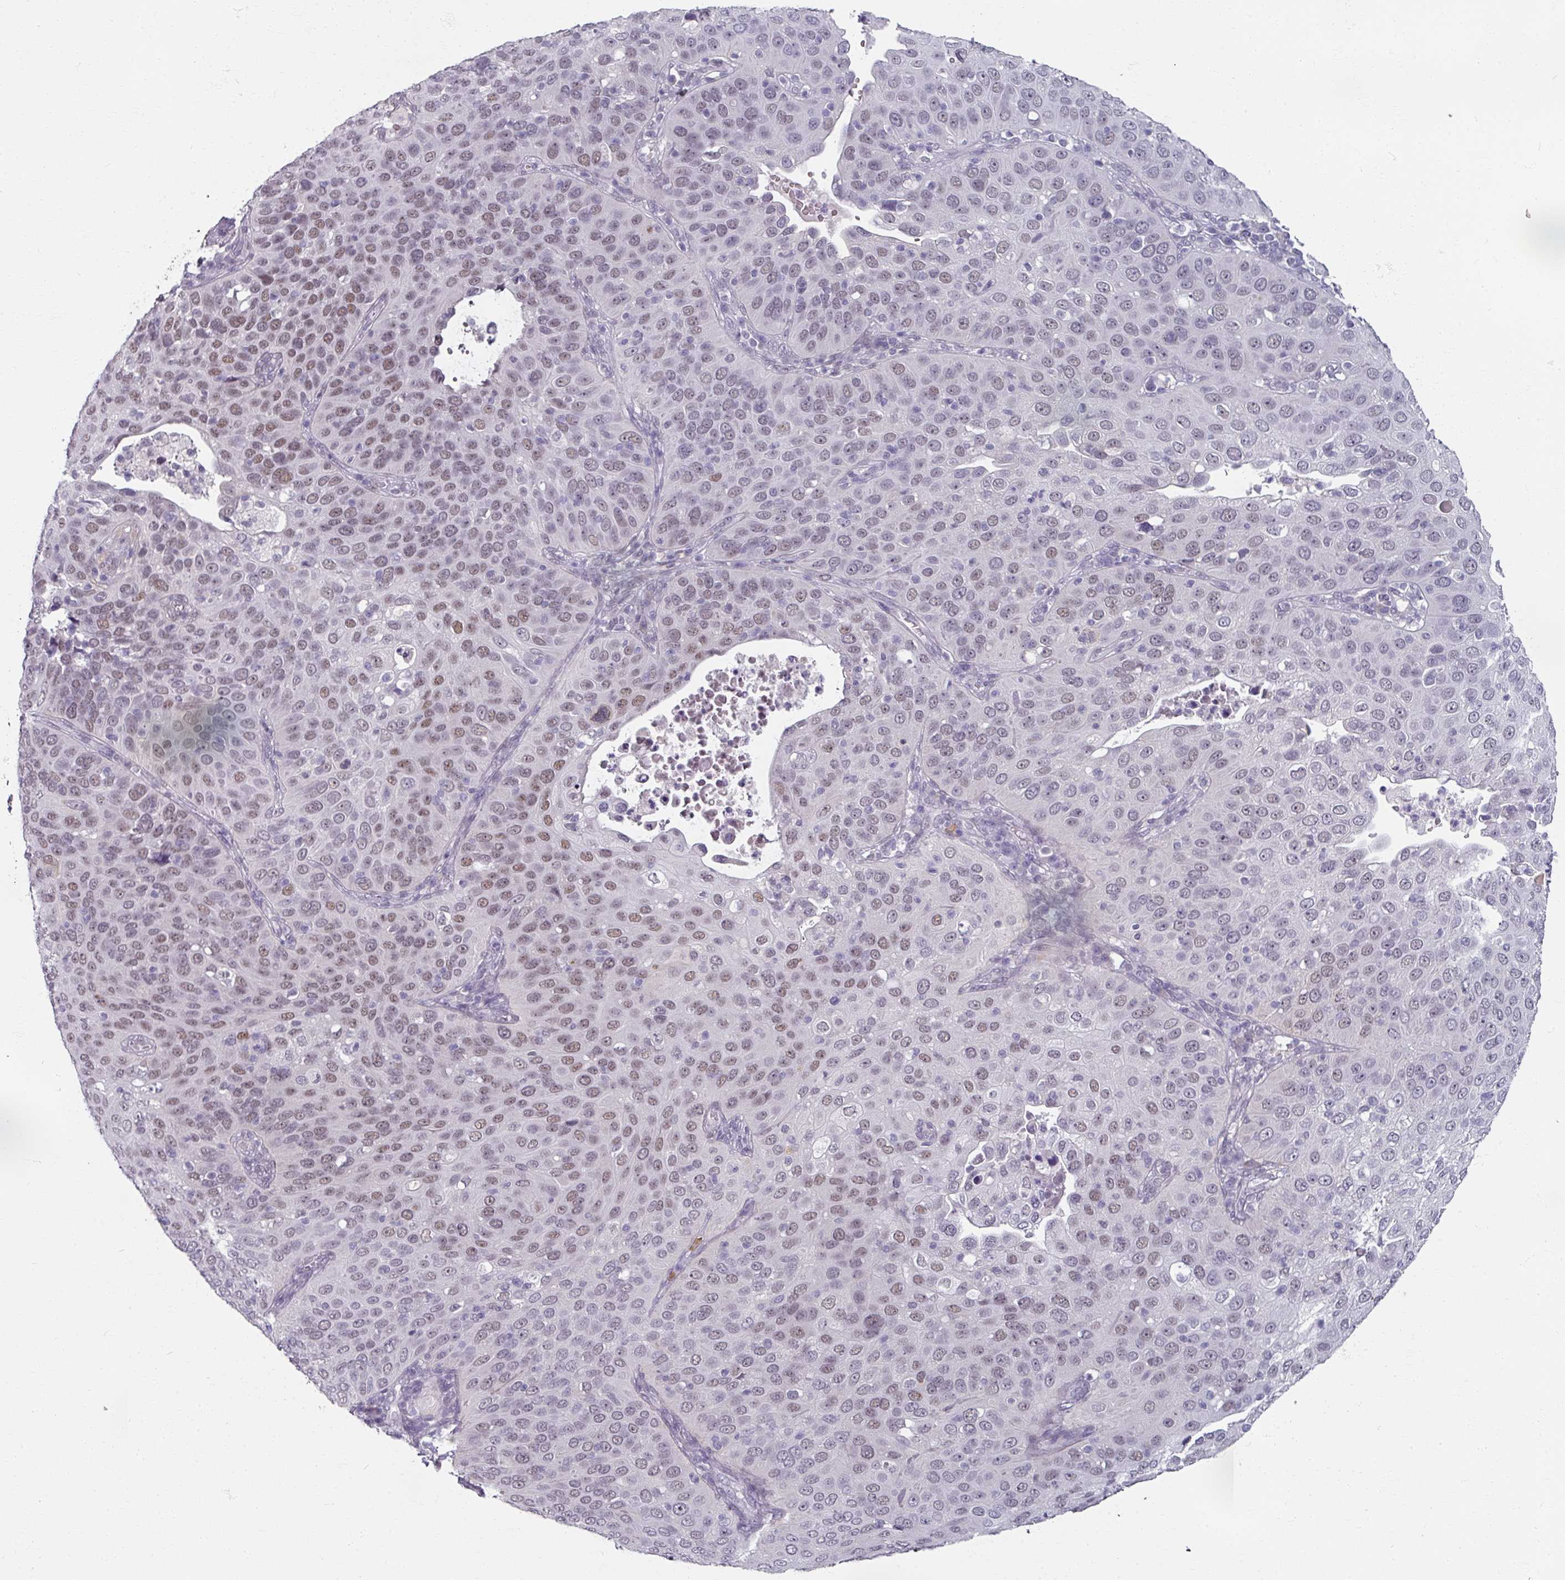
{"staining": {"intensity": "moderate", "quantity": "25%-75%", "location": "nuclear"}, "tissue": "cervical cancer", "cell_type": "Tumor cells", "image_type": "cancer", "snomed": [{"axis": "morphology", "description": "Squamous cell carcinoma, NOS"}, {"axis": "topography", "description": "Cervix"}], "caption": "IHC histopathology image of neoplastic tissue: human squamous cell carcinoma (cervical) stained using immunohistochemistry demonstrates medium levels of moderate protein expression localized specifically in the nuclear of tumor cells, appearing as a nuclear brown color.", "gene": "RIPOR3", "patient": {"sex": "female", "age": 36}}